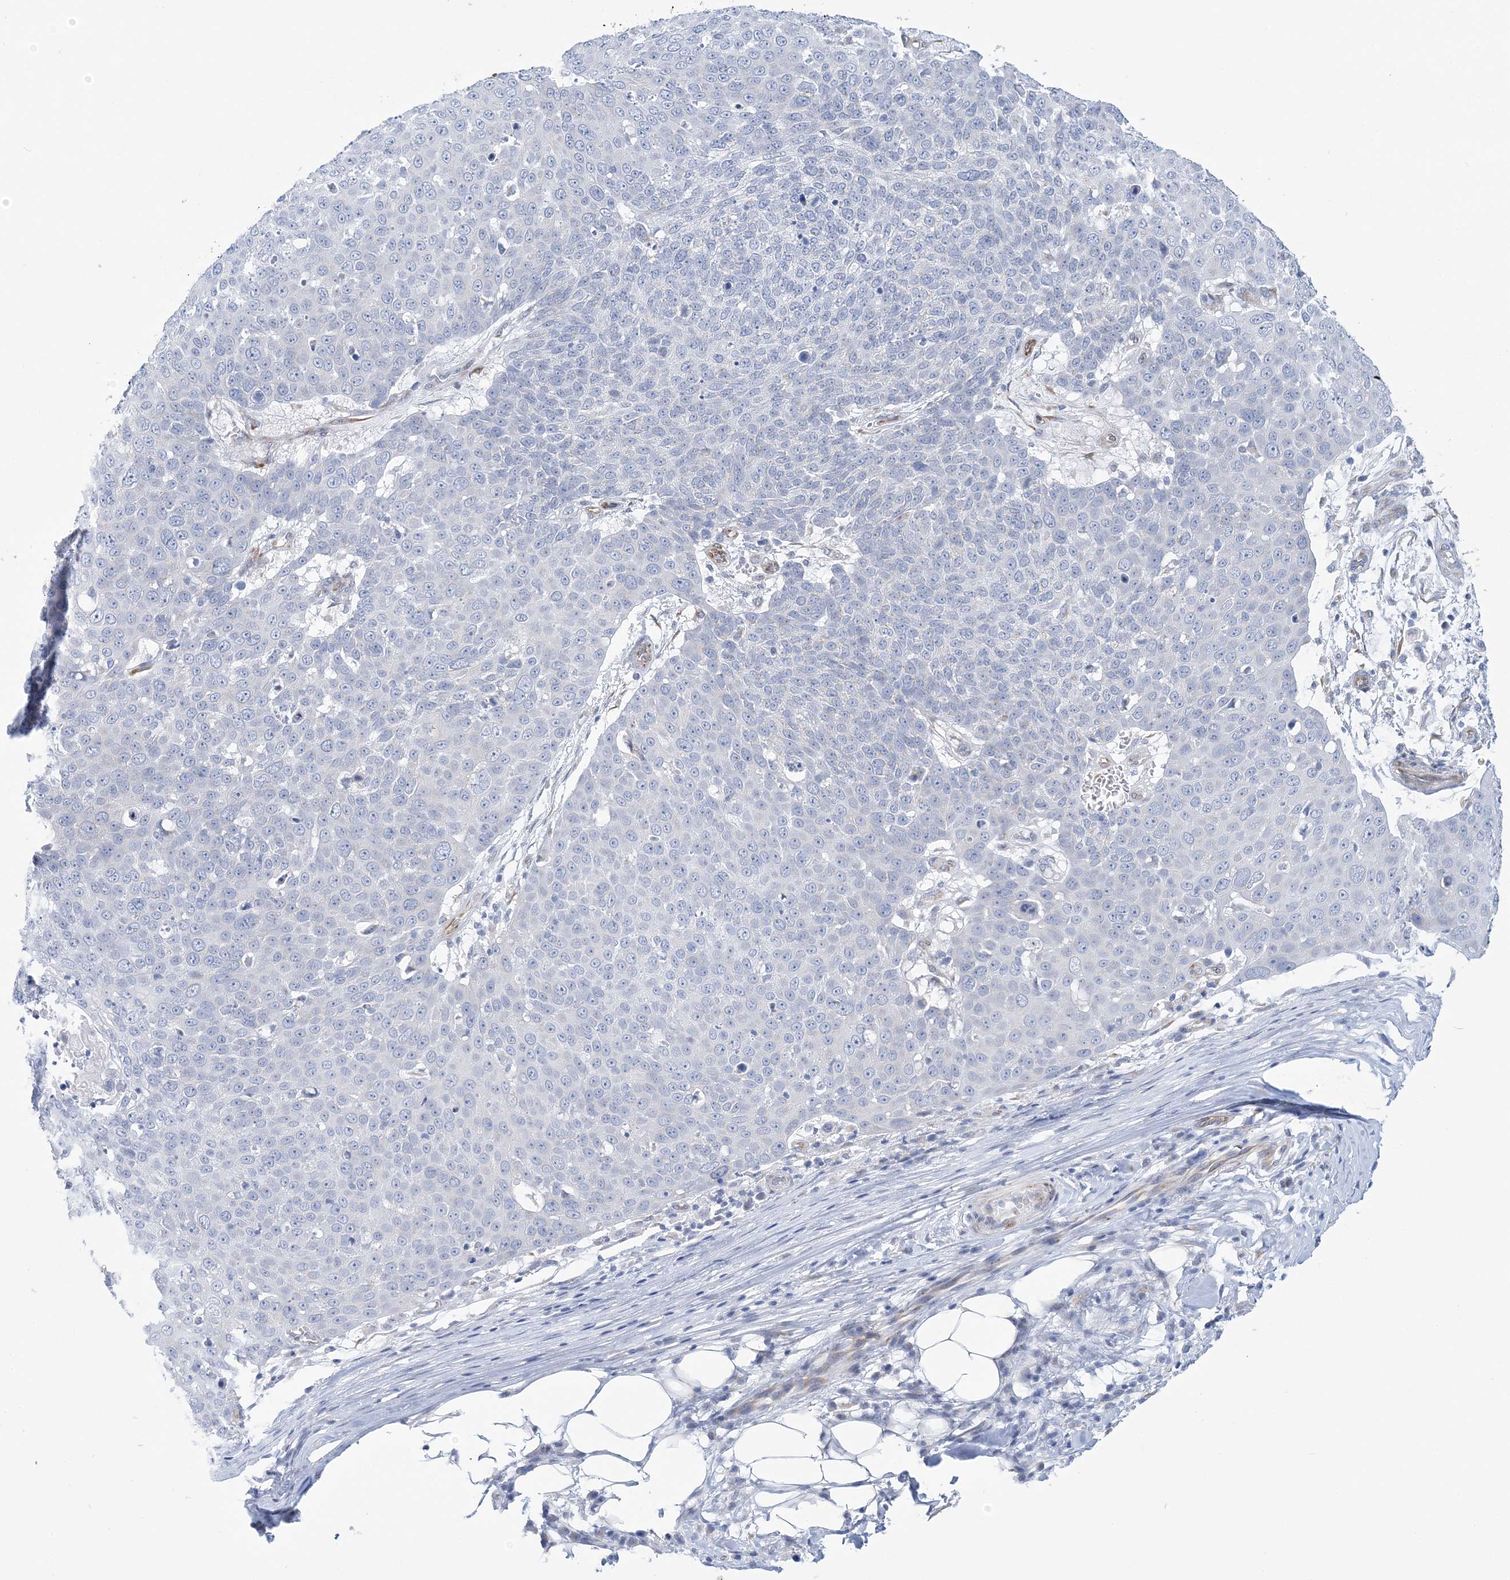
{"staining": {"intensity": "negative", "quantity": "none", "location": "none"}, "tissue": "skin cancer", "cell_type": "Tumor cells", "image_type": "cancer", "snomed": [{"axis": "morphology", "description": "Squamous cell carcinoma, NOS"}, {"axis": "topography", "description": "Skin"}], "caption": "A high-resolution micrograph shows IHC staining of squamous cell carcinoma (skin), which shows no significant positivity in tumor cells.", "gene": "PLEKHG4B", "patient": {"sex": "male", "age": 71}}